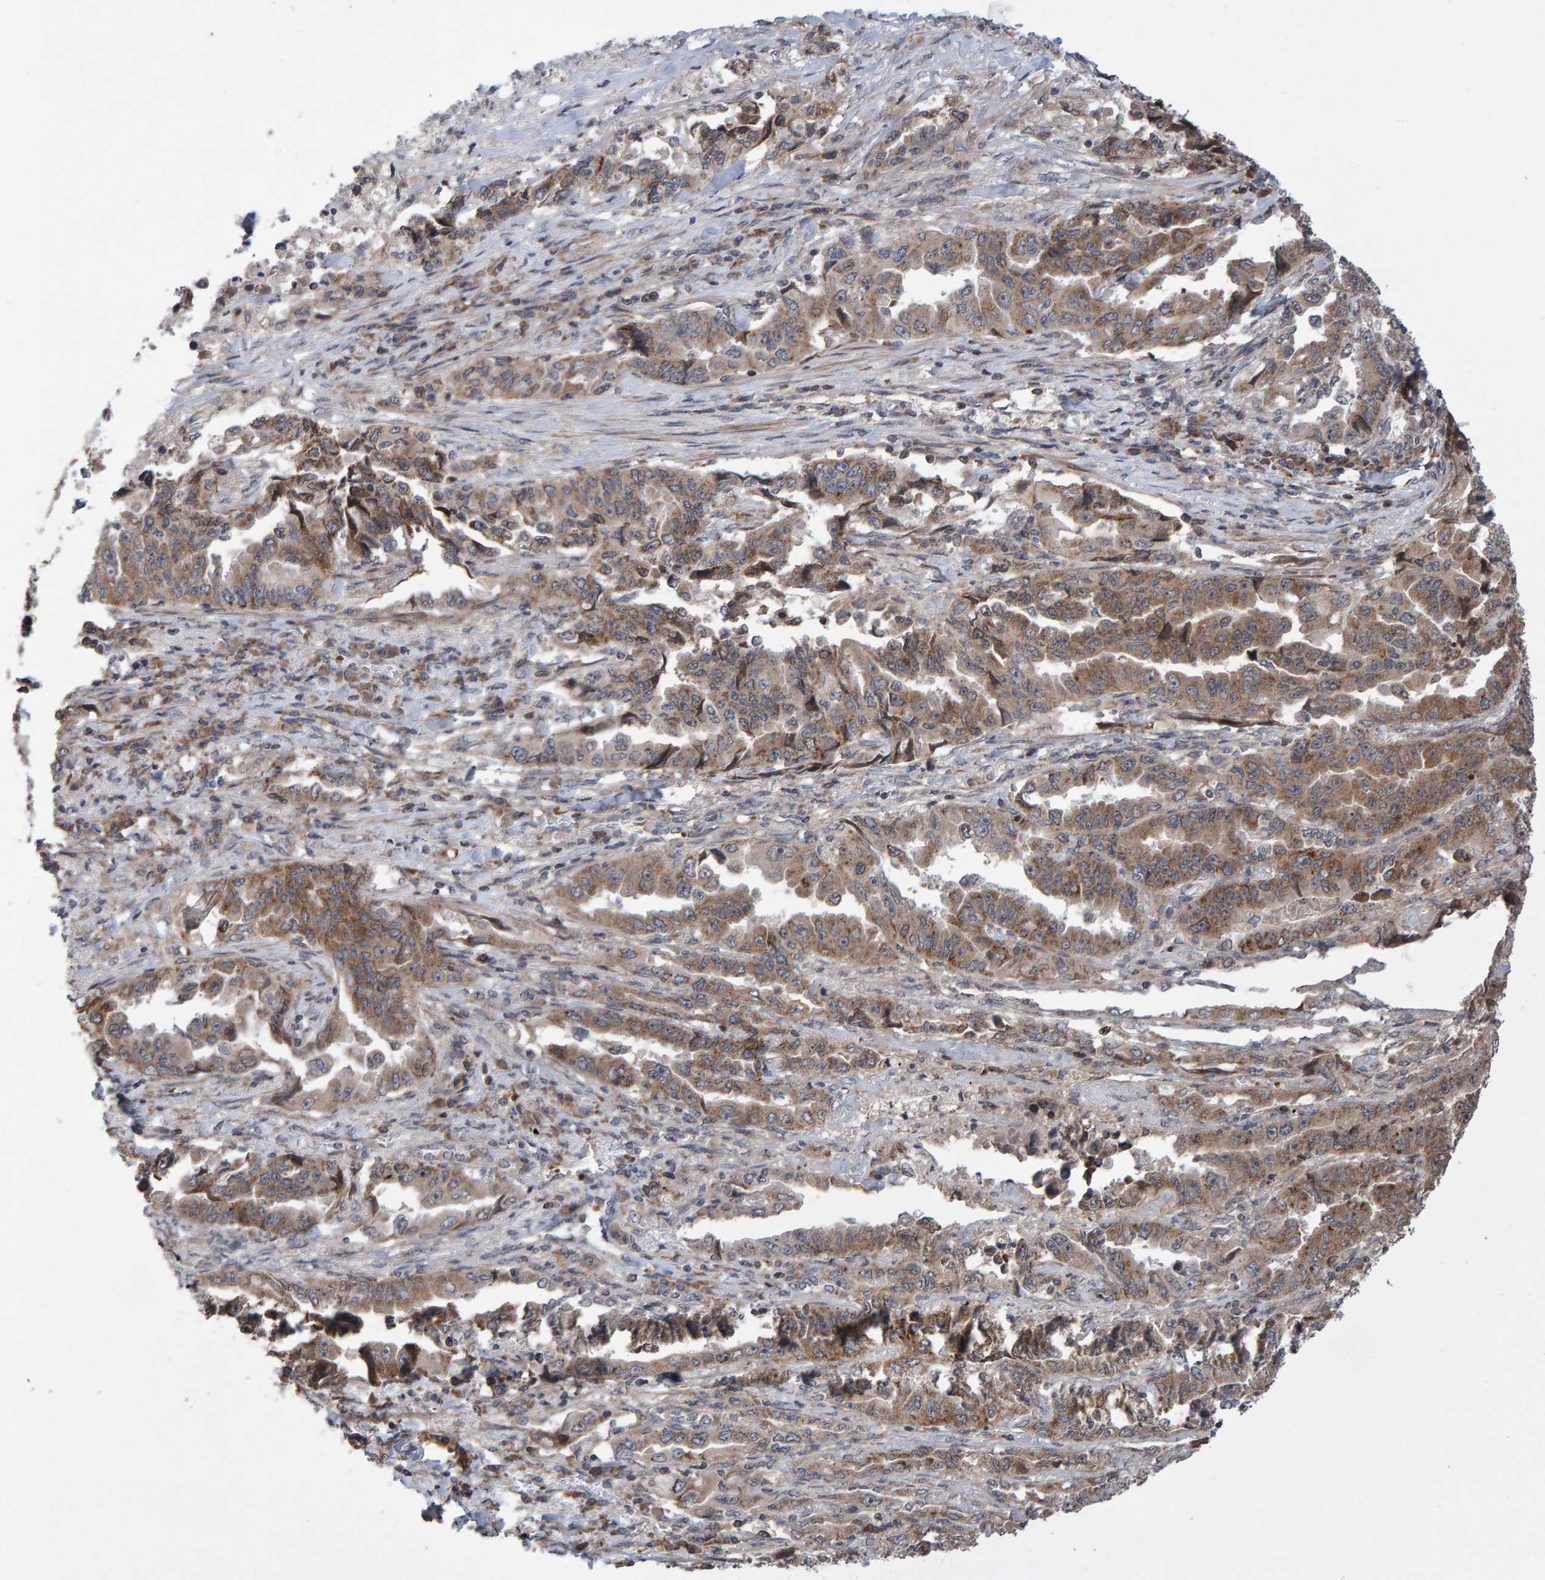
{"staining": {"intensity": "moderate", "quantity": ">75%", "location": "cytoplasmic/membranous"}, "tissue": "lung cancer", "cell_type": "Tumor cells", "image_type": "cancer", "snomed": [{"axis": "morphology", "description": "Adenocarcinoma, NOS"}, {"axis": "topography", "description": "Lung"}], "caption": "Moderate cytoplasmic/membranous positivity is present in about >75% of tumor cells in lung adenocarcinoma.", "gene": "PECR", "patient": {"sex": "female", "age": 51}}